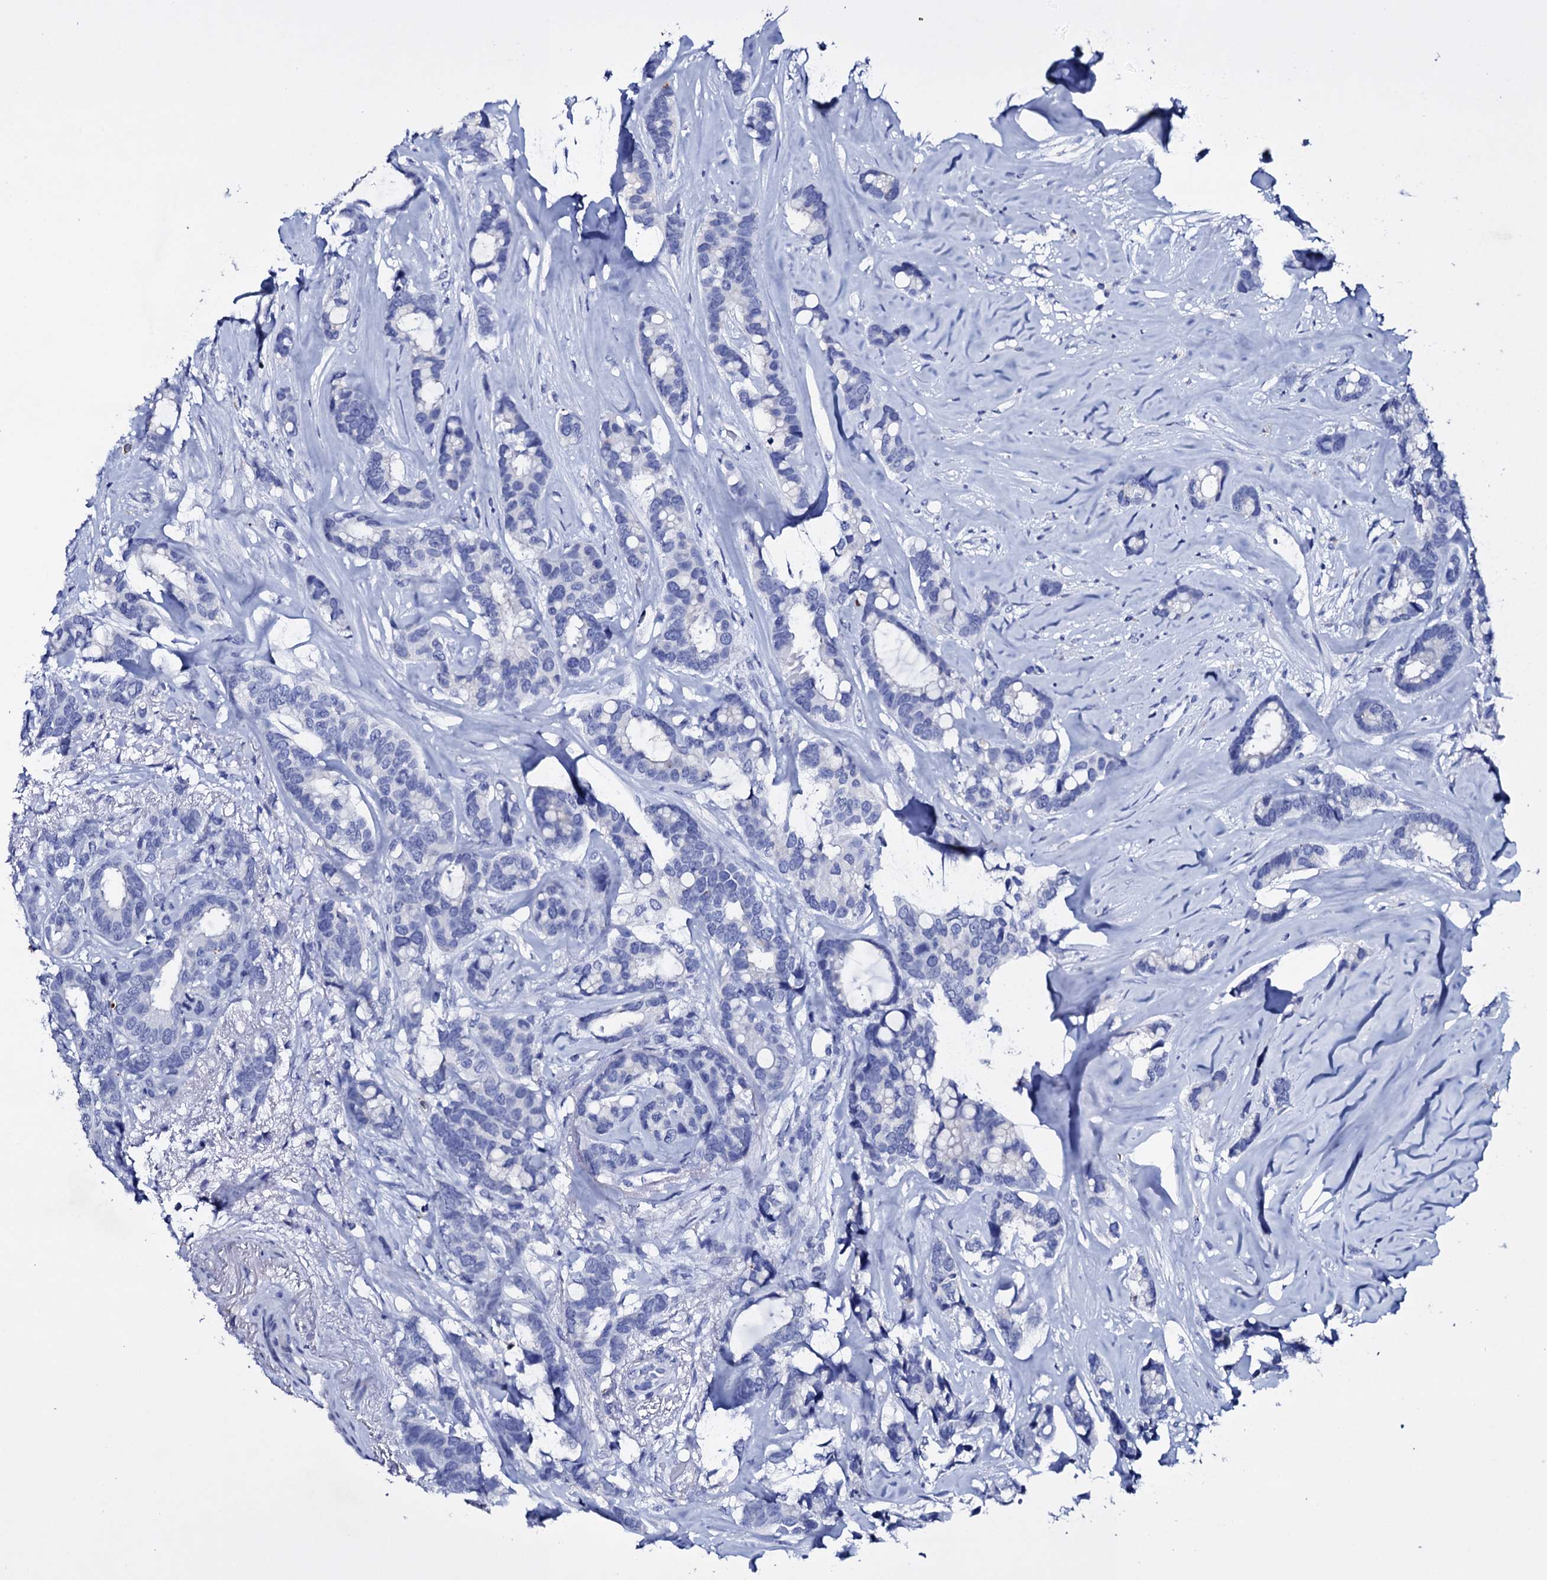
{"staining": {"intensity": "negative", "quantity": "none", "location": "none"}, "tissue": "breast cancer", "cell_type": "Tumor cells", "image_type": "cancer", "snomed": [{"axis": "morphology", "description": "Duct carcinoma"}, {"axis": "topography", "description": "Breast"}], "caption": "High power microscopy image of an IHC image of breast cancer, revealing no significant expression in tumor cells.", "gene": "ITPRID2", "patient": {"sex": "female", "age": 87}}